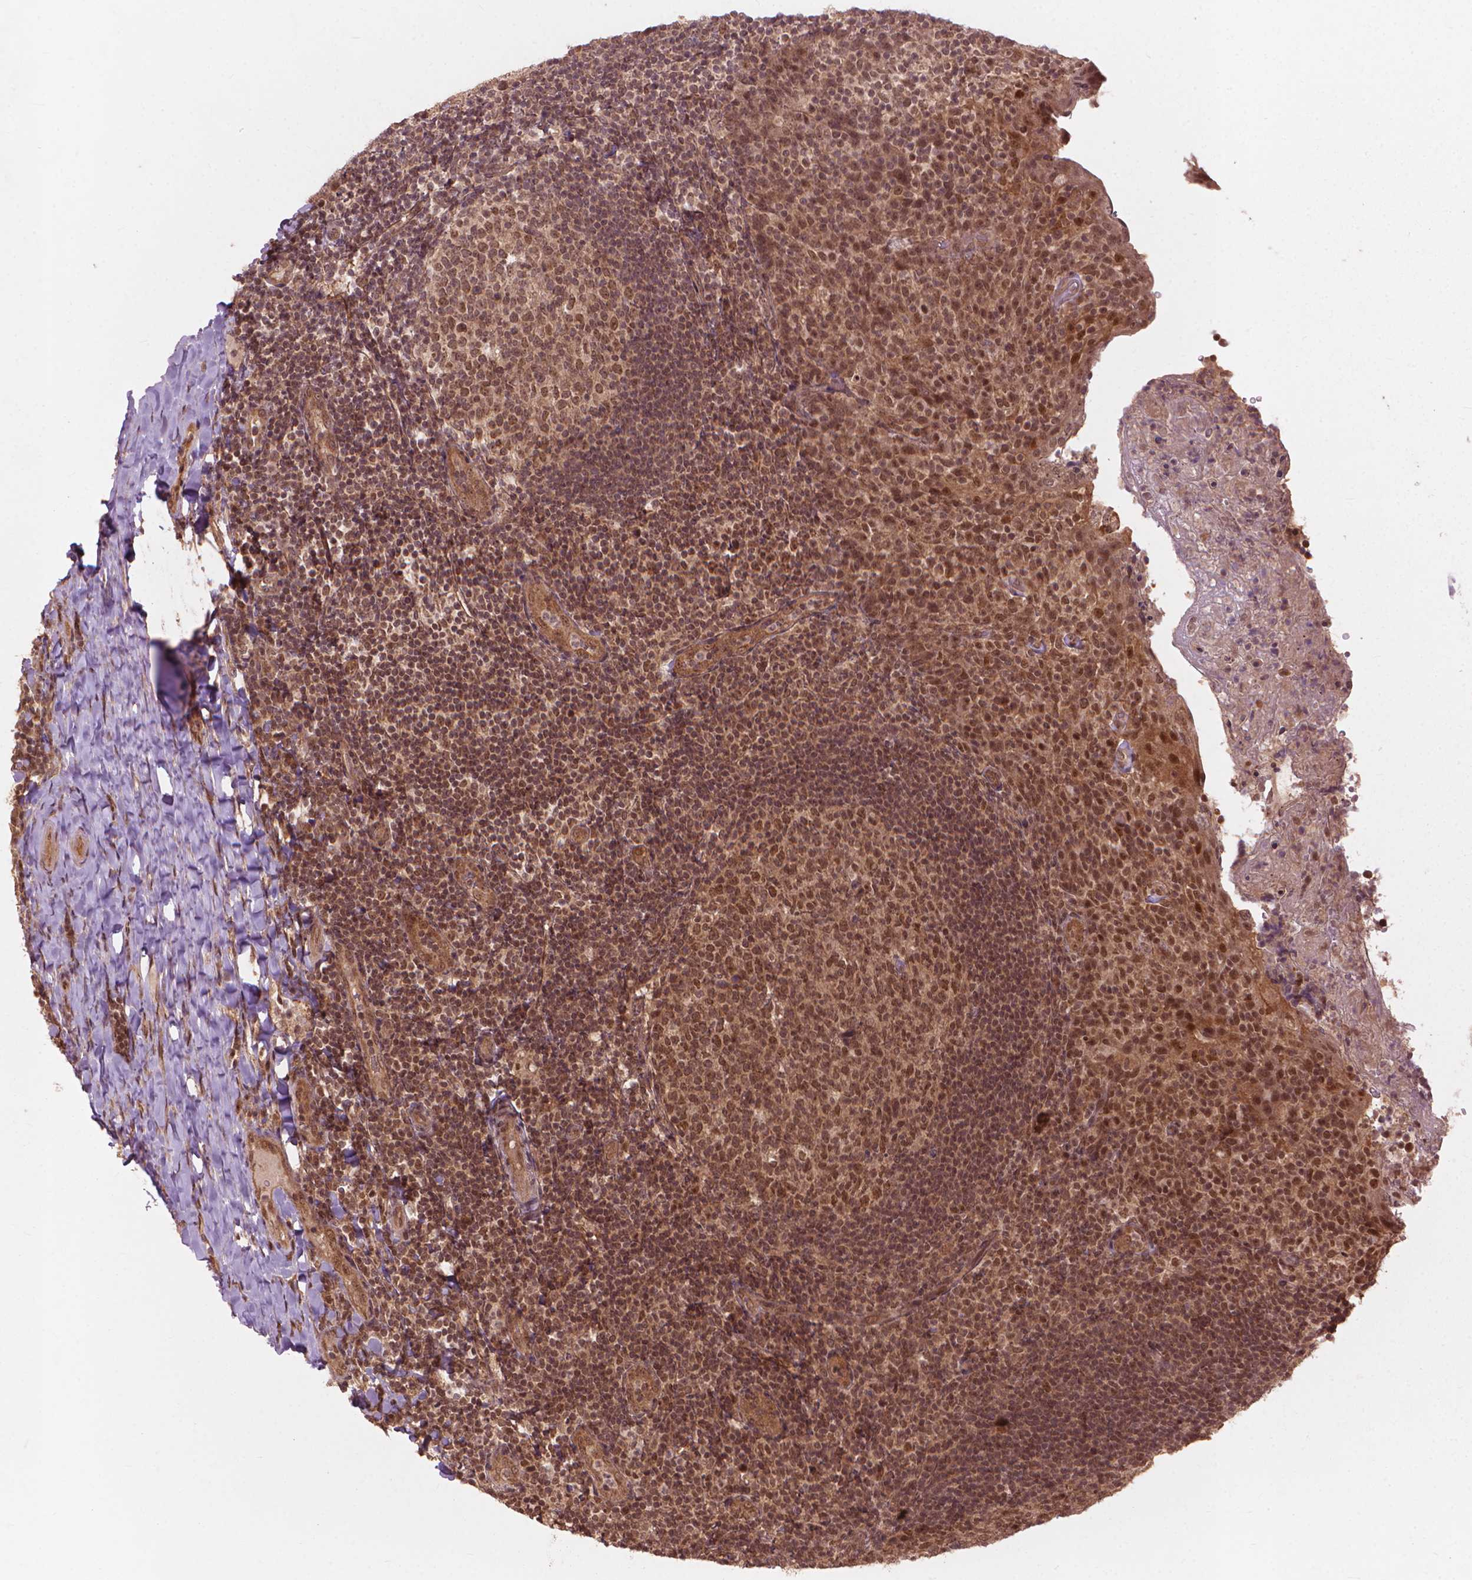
{"staining": {"intensity": "moderate", "quantity": "25%-75%", "location": "nuclear"}, "tissue": "tonsil", "cell_type": "Germinal center cells", "image_type": "normal", "snomed": [{"axis": "morphology", "description": "Normal tissue, NOS"}, {"axis": "topography", "description": "Tonsil"}], "caption": "The image demonstrates immunohistochemical staining of normal tonsil. There is moderate nuclear positivity is identified in about 25%-75% of germinal center cells. (brown staining indicates protein expression, while blue staining denotes nuclei).", "gene": "SSU72", "patient": {"sex": "female", "age": 10}}